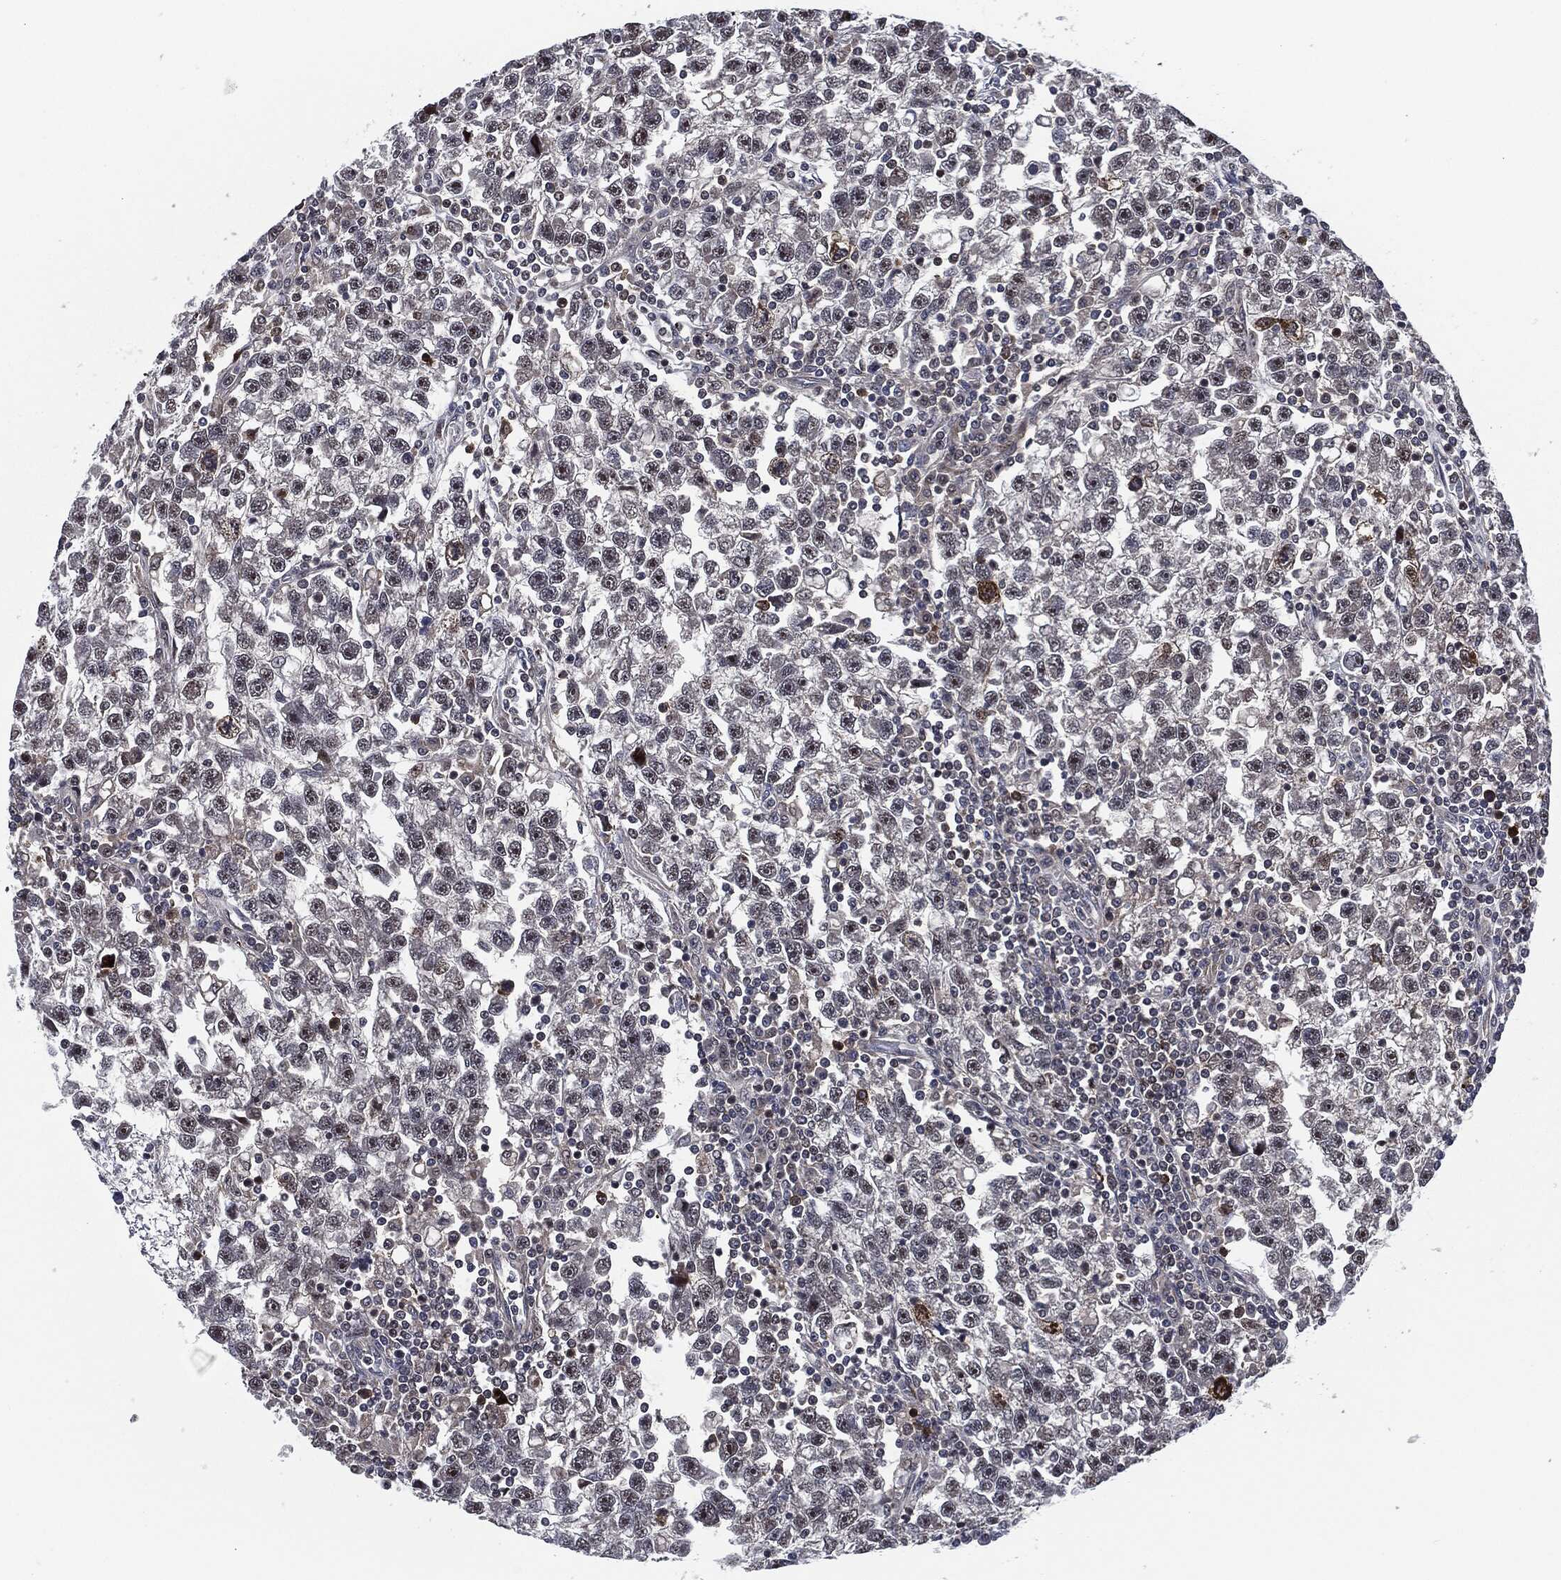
{"staining": {"intensity": "moderate", "quantity": "<25%", "location": "nuclear"}, "tissue": "testis cancer", "cell_type": "Tumor cells", "image_type": "cancer", "snomed": [{"axis": "morphology", "description": "Seminoma, NOS"}, {"axis": "topography", "description": "Testis"}], "caption": "The immunohistochemical stain highlights moderate nuclear expression in tumor cells of testis cancer (seminoma) tissue. The staining was performed using DAB (3,3'-diaminobenzidine) to visualize the protein expression in brown, while the nuclei were stained in blue with hematoxylin (Magnification: 20x).", "gene": "AKT2", "patient": {"sex": "male", "age": 47}}